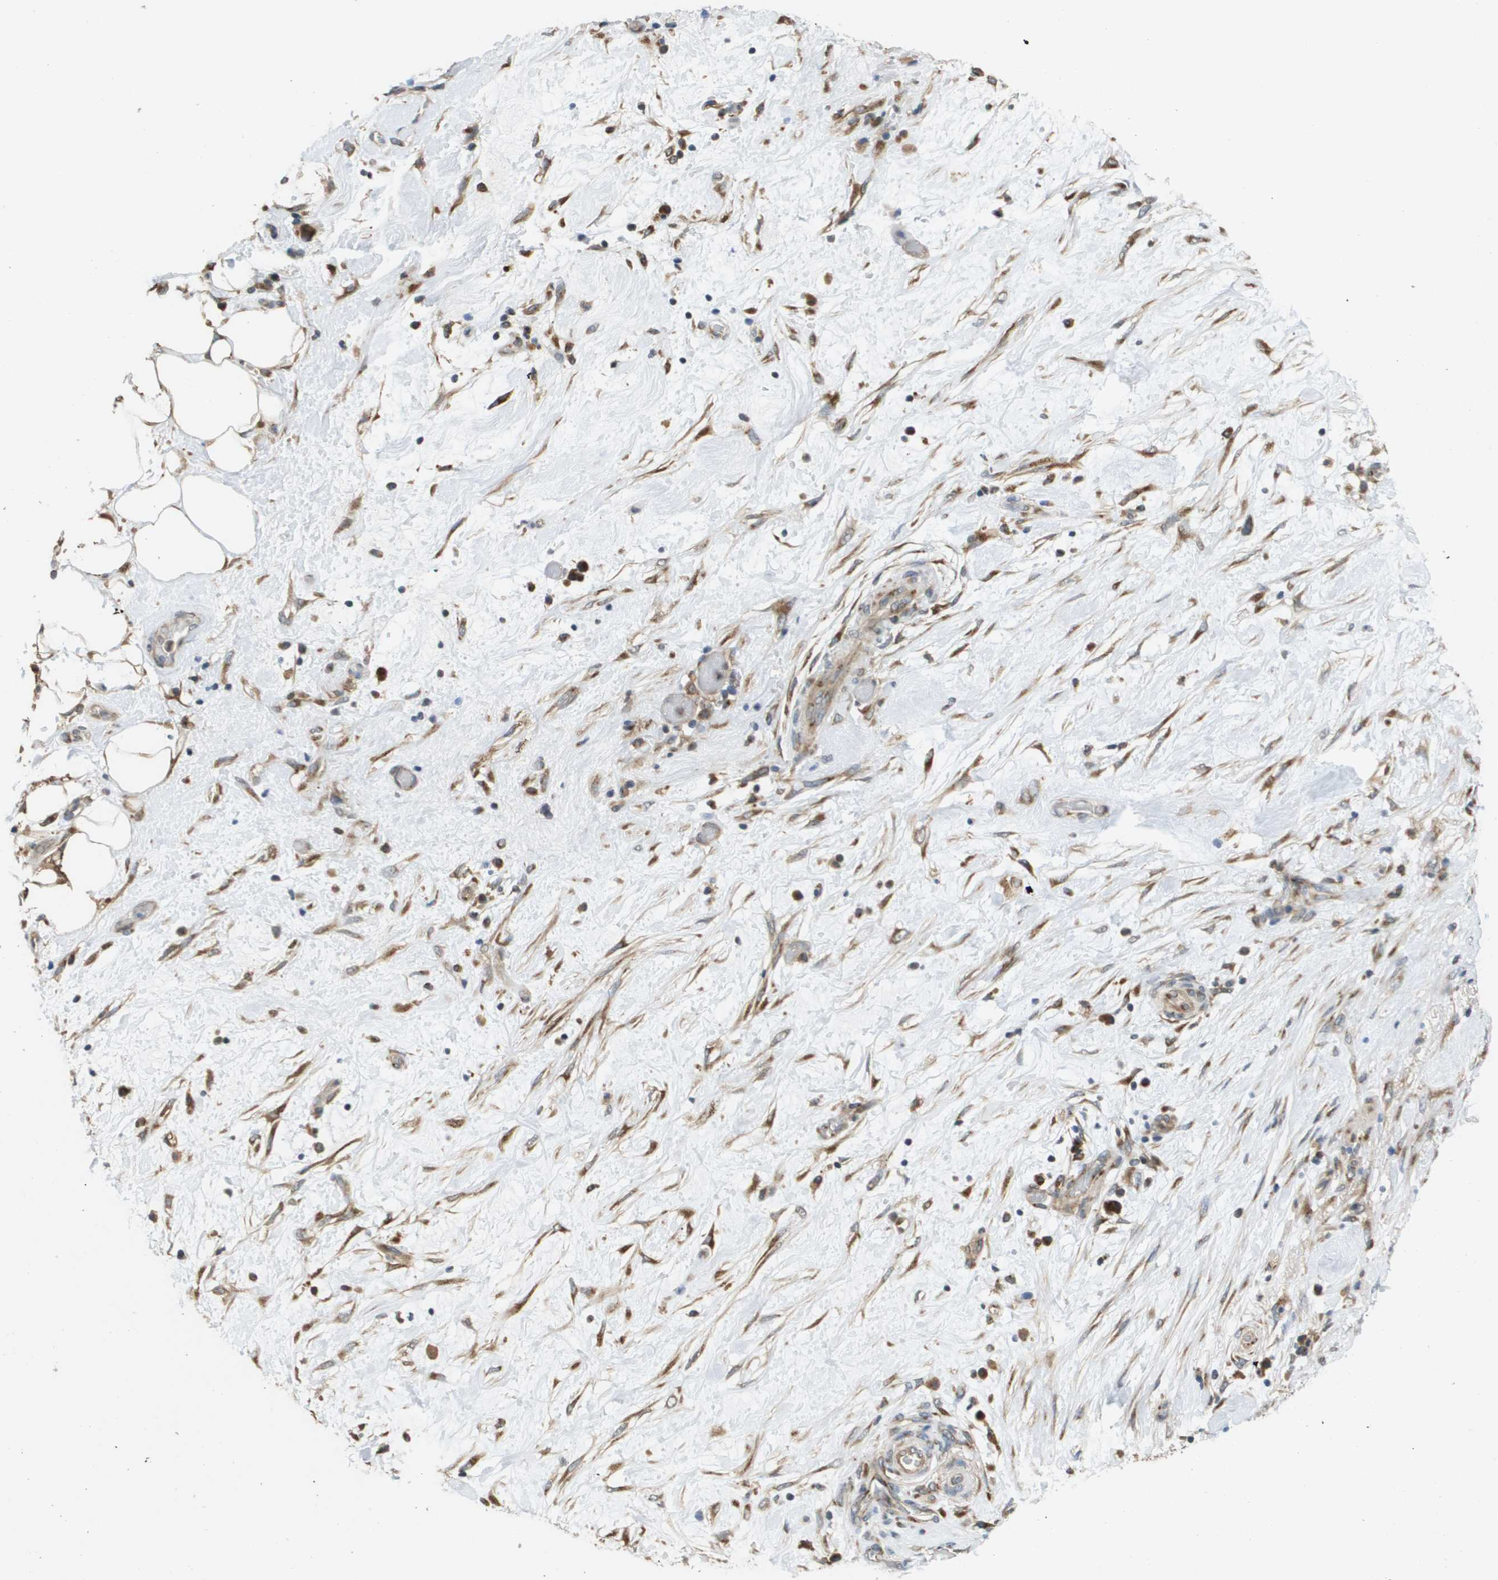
{"staining": {"intensity": "moderate", "quantity": ">75%", "location": "cytoplasmic/membranous"}, "tissue": "pancreatic cancer", "cell_type": "Tumor cells", "image_type": "cancer", "snomed": [{"axis": "morphology", "description": "Adenocarcinoma, NOS"}, {"axis": "topography", "description": "Pancreas"}], "caption": "Immunohistochemistry (IHC) staining of pancreatic adenocarcinoma, which reveals medium levels of moderate cytoplasmic/membranous expression in approximately >75% of tumor cells indicating moderate cytoplasmic/membranous protein positivity. The staining was performed using DAB (3,3'-diaminobenzidine) (brown) for protein detection and nuclei were counterstained in hematoxylin (blue).", "gene": "PCK1", "patient": {"sex": "female", "age": 78}}